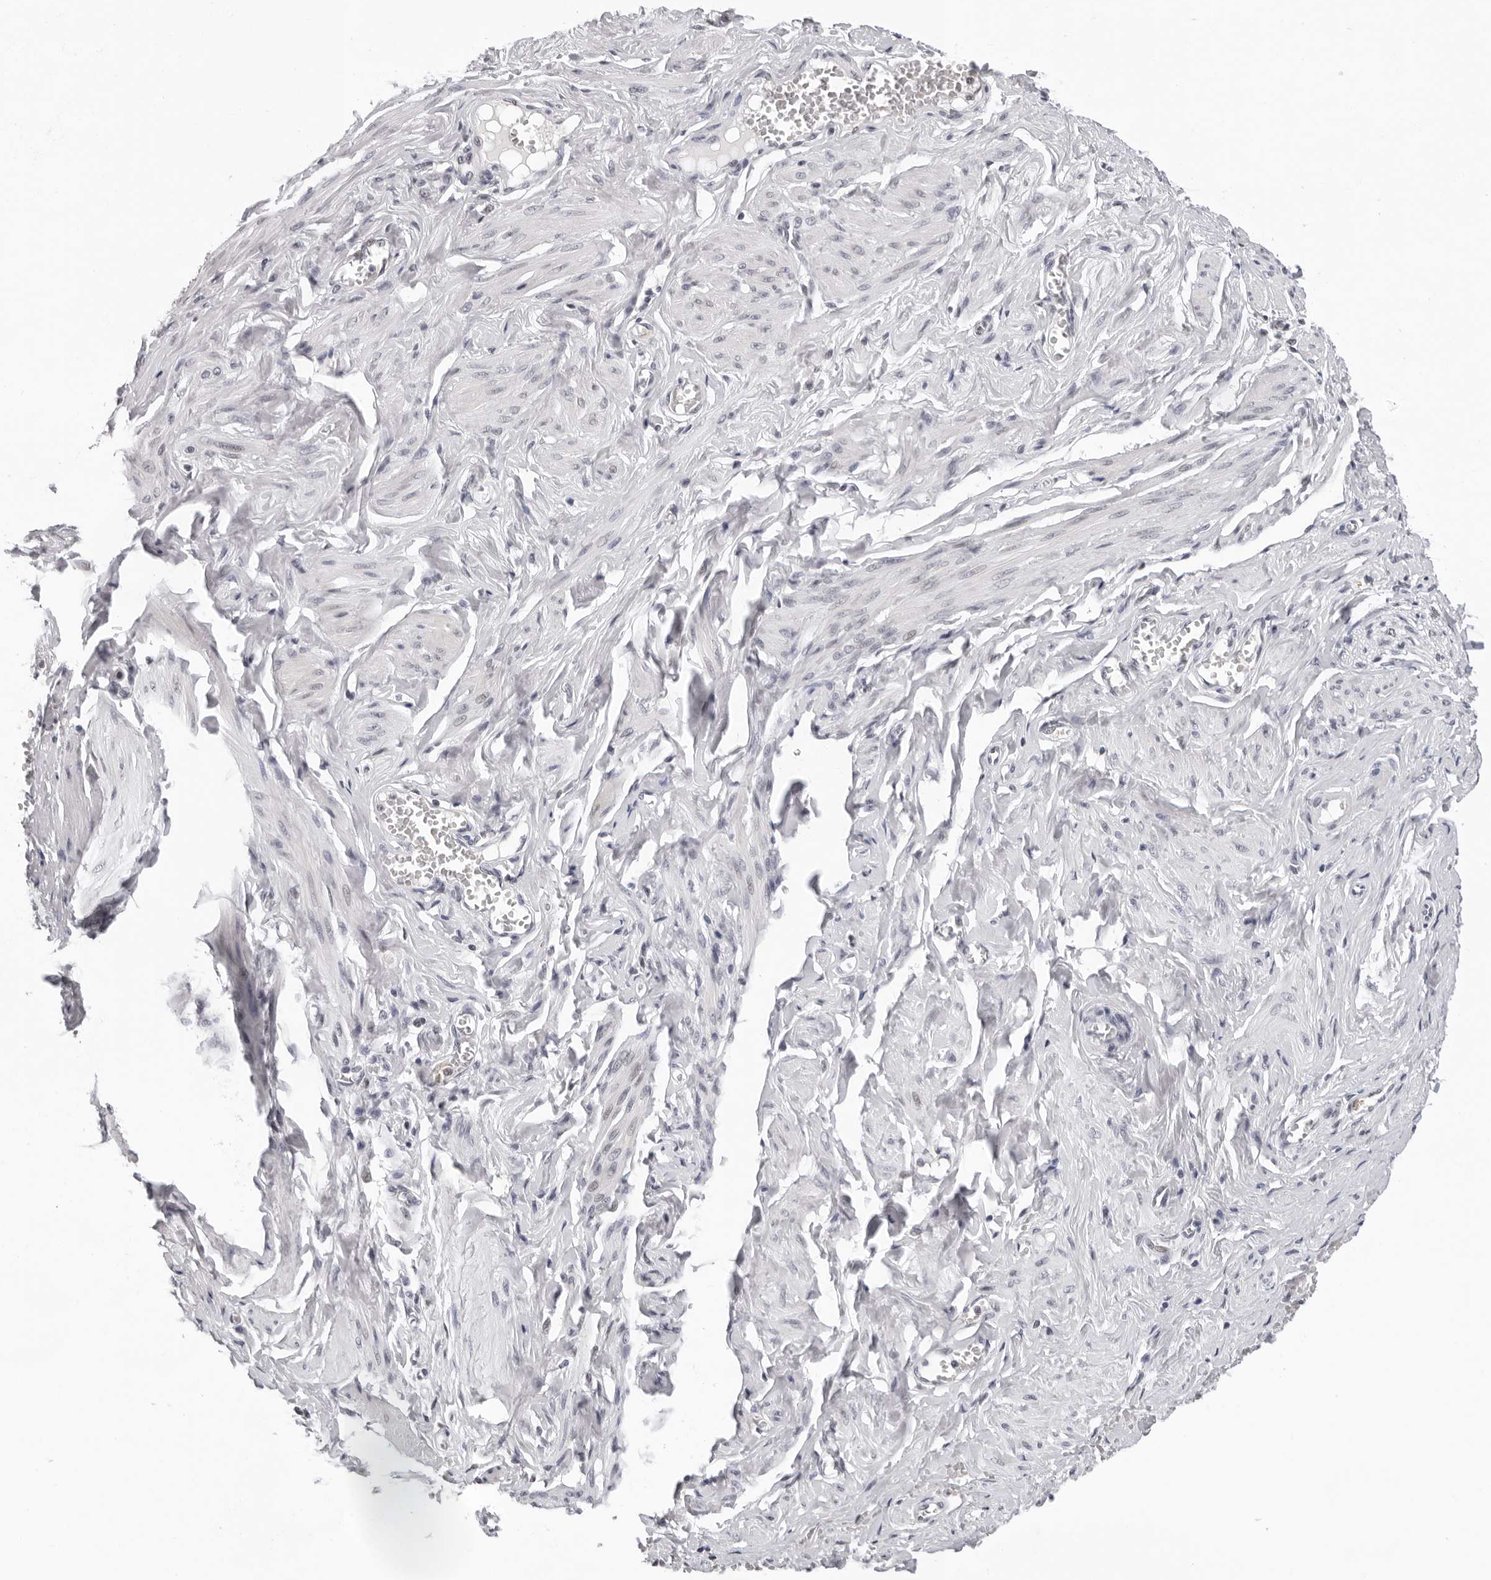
{"staining": {"intensity": "negative", "quantity": "none", "location": "none"}, "tissue": "adipose tissue", "cell_type": "Adipocytes", "image_type": "normal", "snomed": [{"axis": "morphology", "description": "Normal tissue, NOS"}, {"axis": "topography", "description": "Vascular tissue"}, {"axis": "topography", "description": "Fallopian tube"}, {"axis": "topography", "description": "Ovary"}], "caption": "High power microscopy micrograph of an immunohistochemistry (IHC) histopathology image of benign adipose tissue, revealing no significant staining in adipocytes.", "gene": "USP1", "patient": {"sex": "female", "age": 67}}